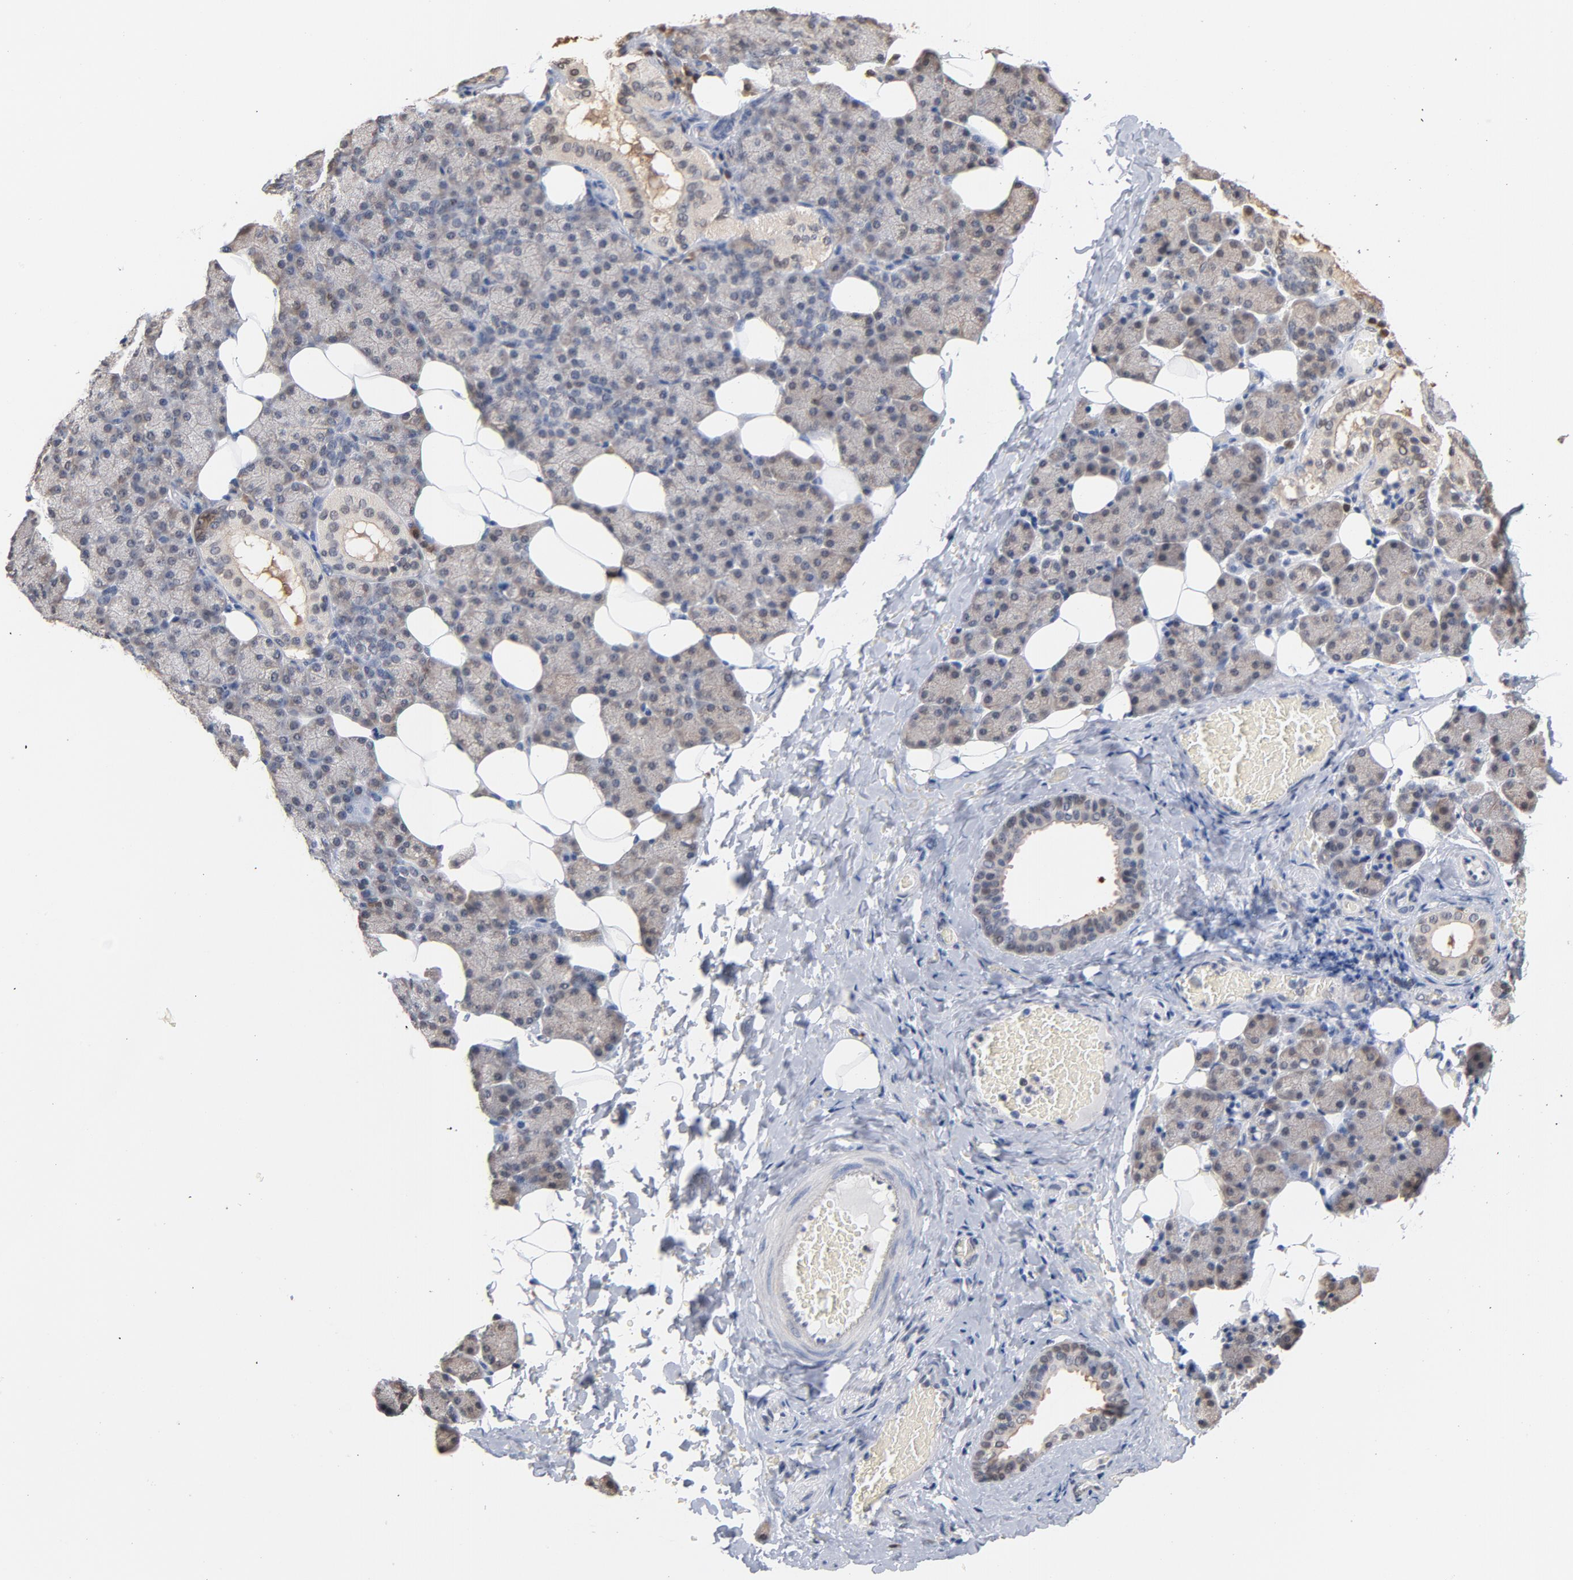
{"staining": {"intensity": "weak", "quantity": "25%-75%", "location": "cytoplasmic/membranous"}, "tissue": "salivary gland", "cell_type": "Glandular cells", "image_type": "normal", "snomed": [{"axis": "morphology", "description": "Normal tissue, NOS"}, {"axis": "topography", "description": "Lymph node"}, {"axis": "topography", "description": "Salivary gland"}], "caption": "This micrograph demonstrates IHC staining of normal human salivary gland, with low weak cytoplasmic/membranous staining in about 25%-75% of glandular cells.", "gene": "MIF", "patient": {"sex": "male", "age": 8}}